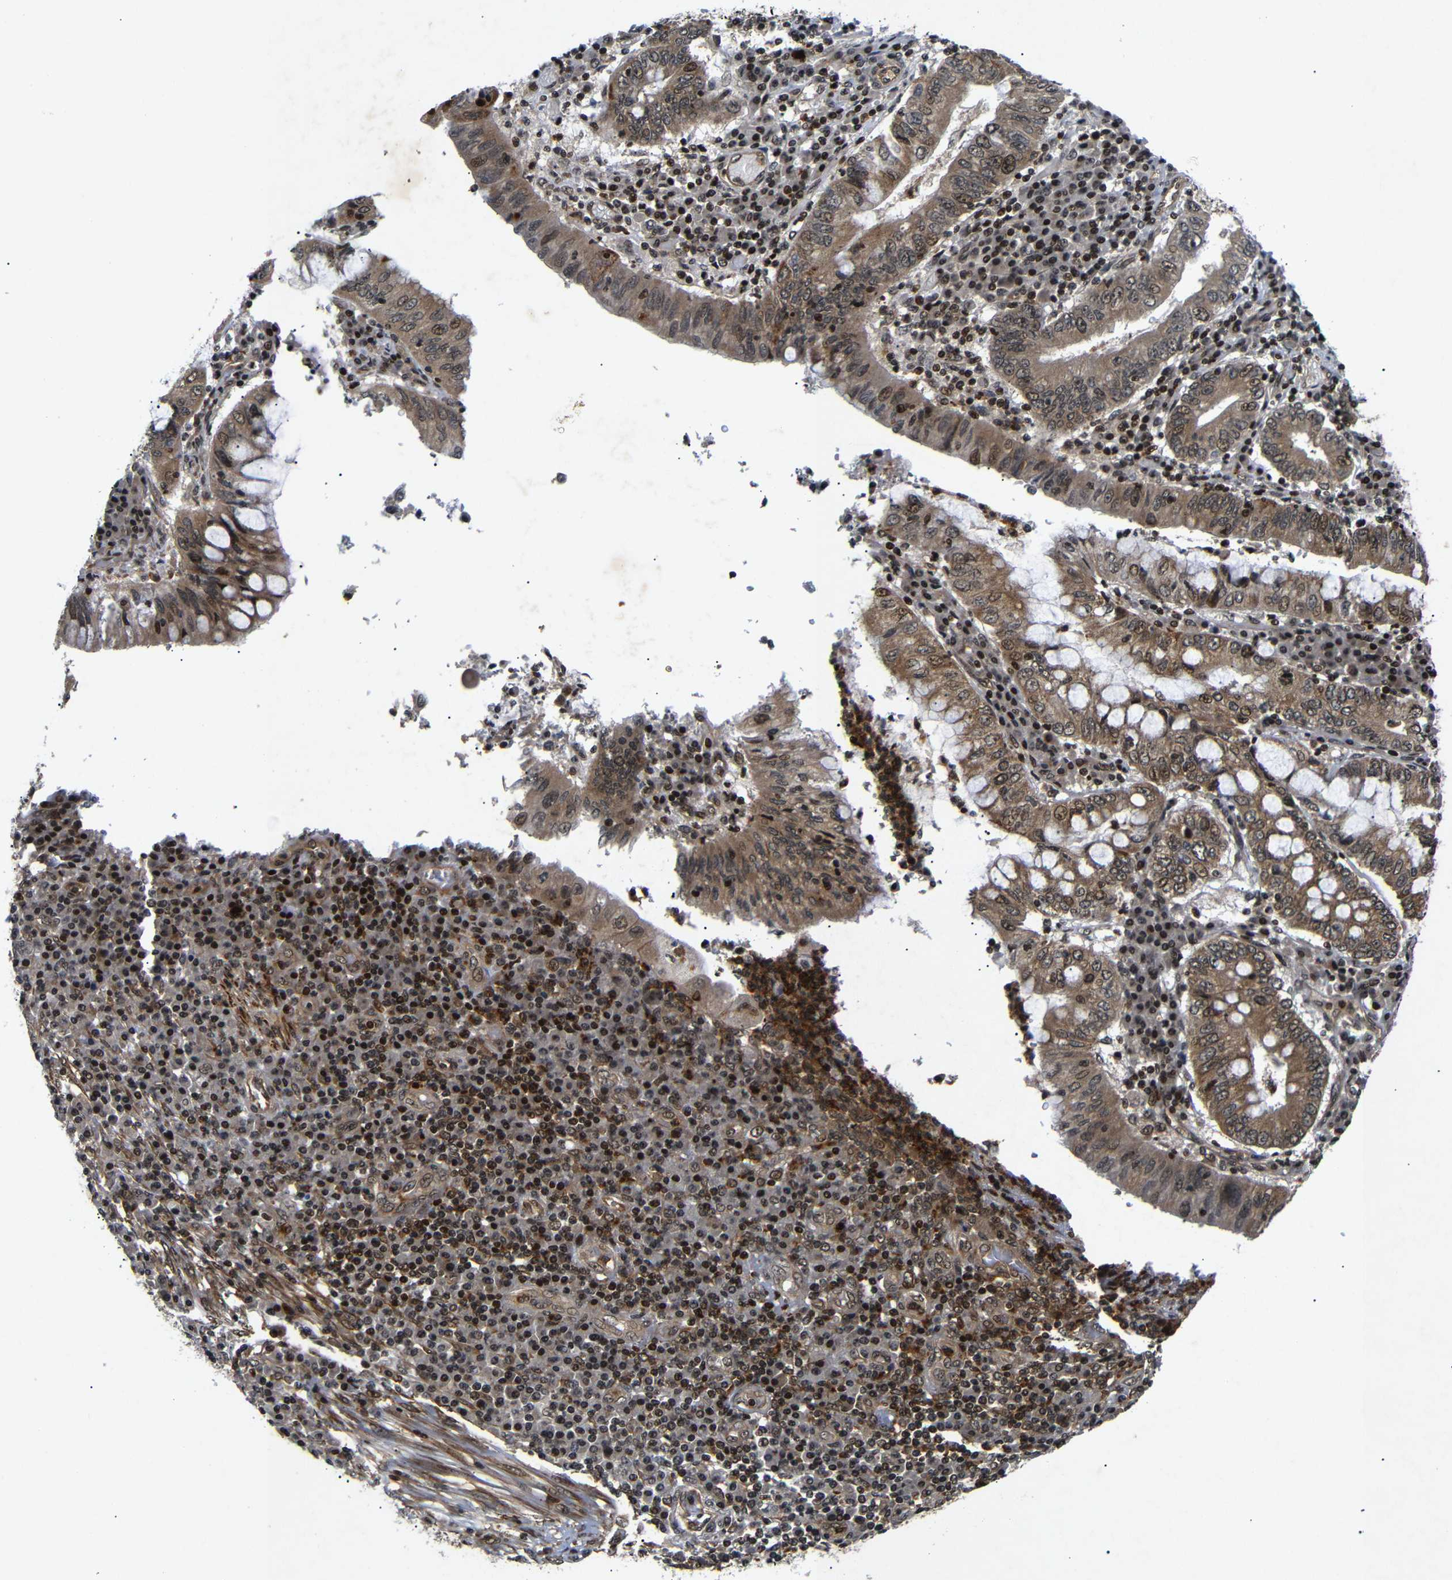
{"staining": {"intensity": "moderate", "quantity": ">75%", "location": "cytoplasmic/membranous,nuclear"}, "tissue": "stomach cancer", "cell_type": "Tumor cells", "image_type": "cancer", "snomed": [{"axis": "morphology", "description": "Normal tissue, NOS"}, {"axis": "morphology", "description": "Adenocarcinoma, NOS"}, {"axis": "topography", "description": "Esophagus"}, {"axis": "topography", "description": "Stomach, upper"}, {"axis": "topography", "description": "Peripheral nerve tissue"}], "caption": "Immunohistochemical staining of human adenocarcinoma (stomach) exhibits medium levels of moderate cytoplasmic/membranous and nuclear staining in about >75% of tumor cells.", "gene": "KIF23", "patient": {"sex": "male", "age": 62}}